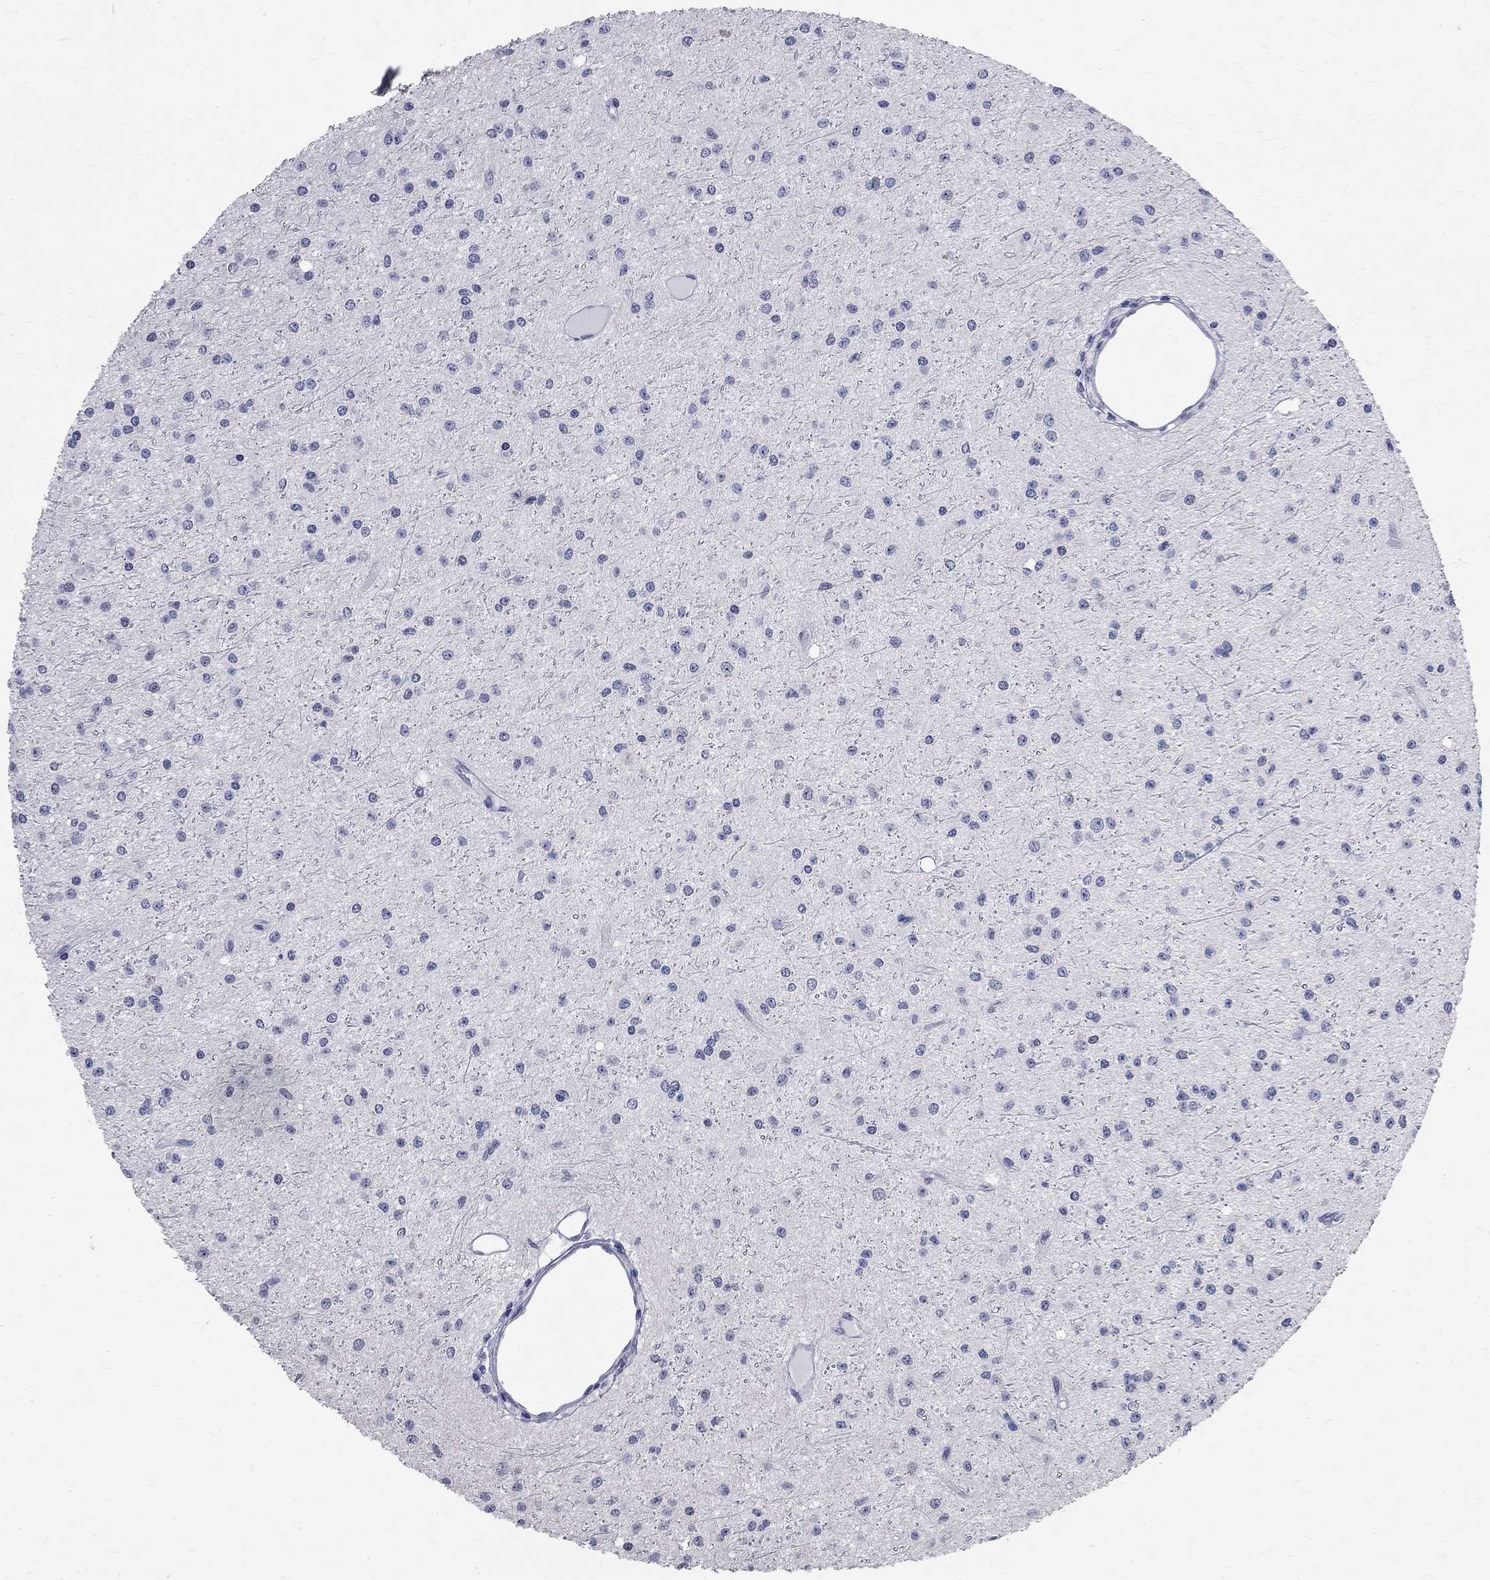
{"staining": {"intensity": "negative", "quantity": "none", "location": "none"}, "tissue": "glioma", "cell_type": "Tumor cells", "image_type": "cancer", "snomed": [{"axis": "morphology", "description": "Glioma, malignant, Low grade"}, {"axis": "topography", "description": "Brain"}], "caption": "A photomicrograph of human glioma is negative for staining in tumor cells.", "gene": "BPIFB1", "patient": {"sex": "male", "age": 27}}